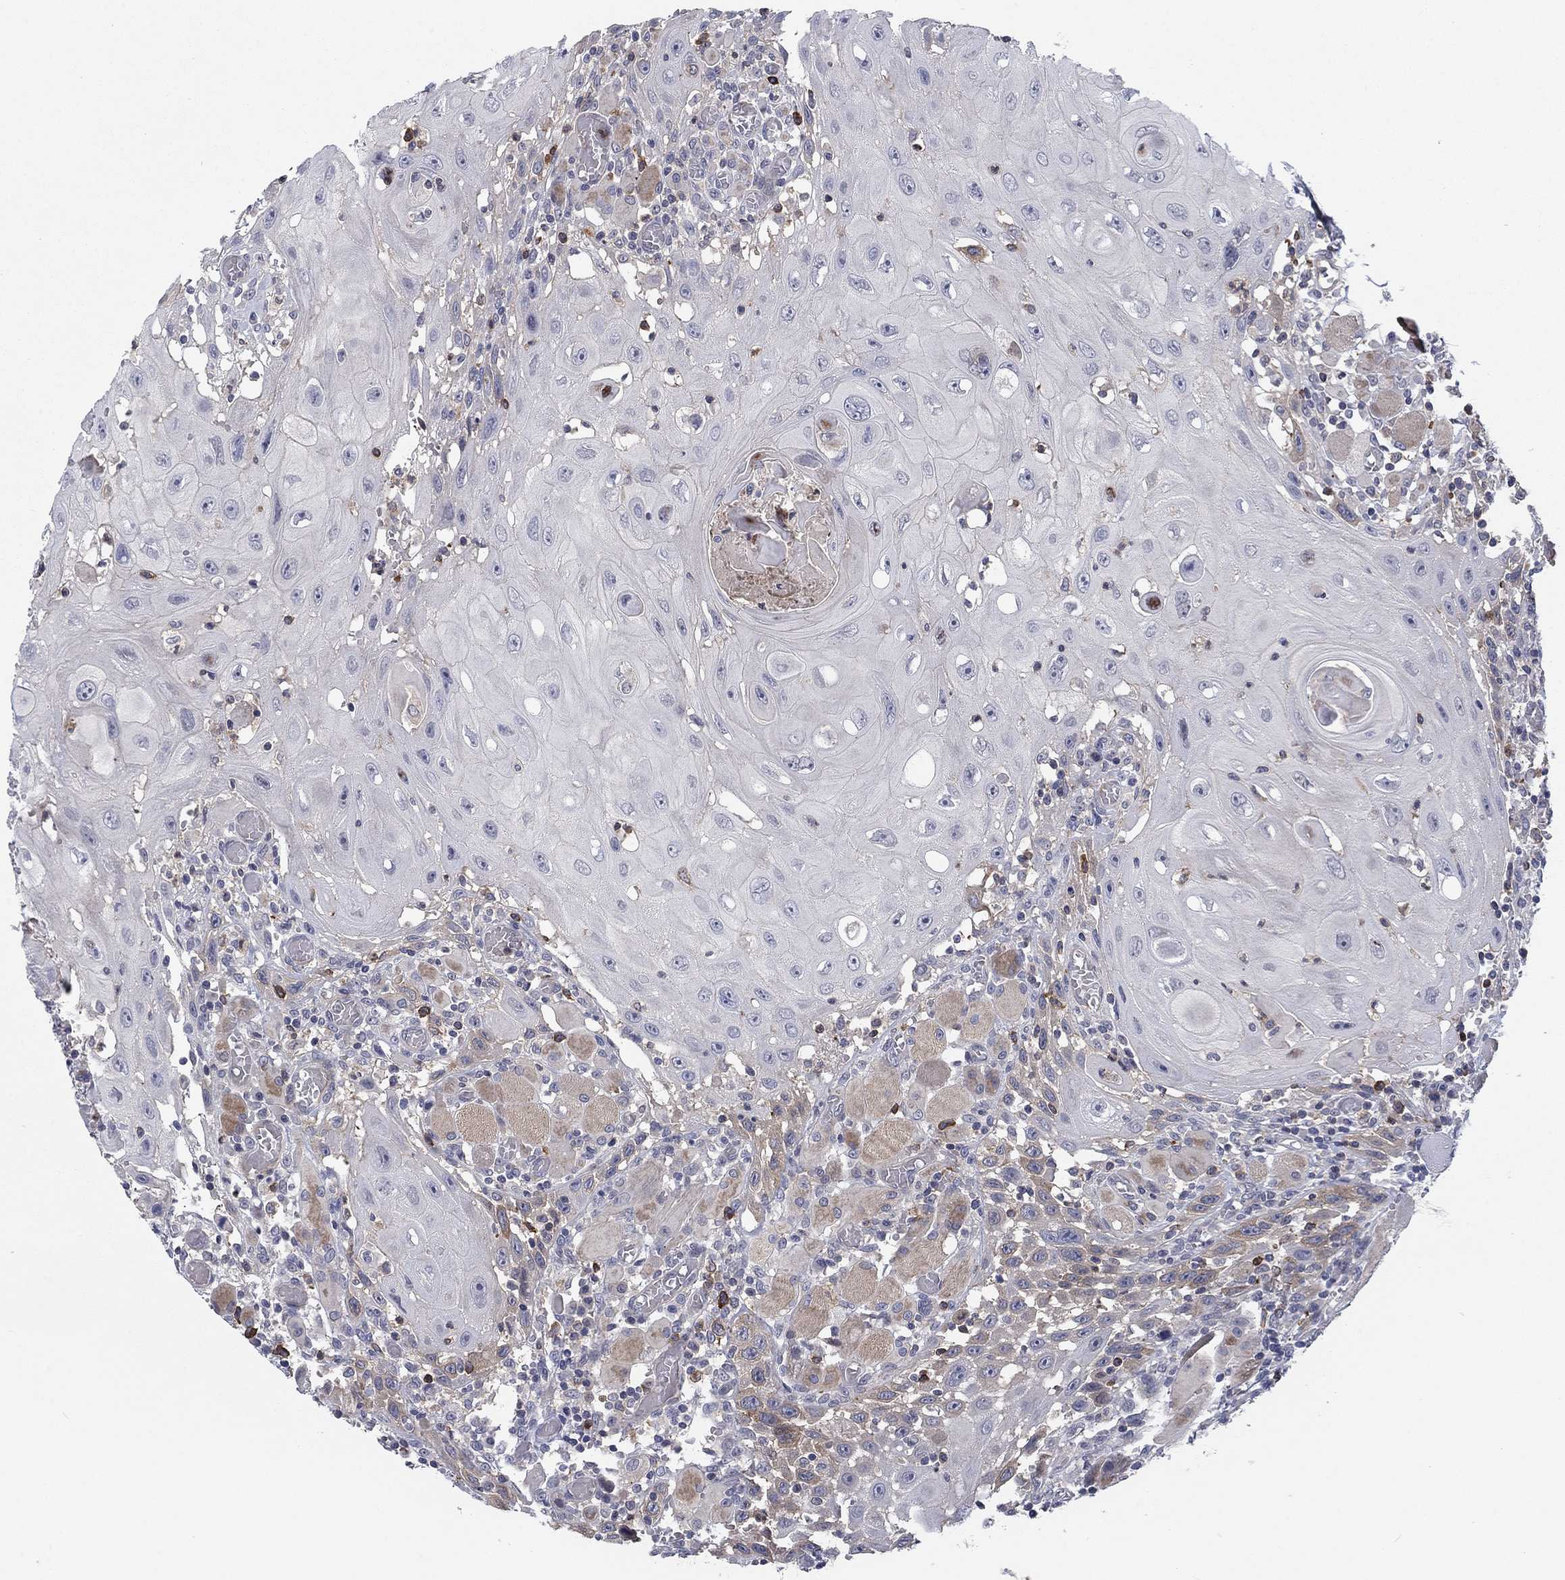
{"staining": {"intensity": "weak", "quantity": "<25%", "location": "cytoplasmic/membranous"}, "tissue": "head and neck cancer", "cell_type": "Tumor cells", "image_type": "cancer", "snomed": [{"axis": "morphology", "description": "Normal tissue, NOS"}, {"axis": "morphology", "description": "Squamous cell carcinoma, NOS"}, {"axis": "topography", "description": "Oral tissue"}, {"axis": "topography", "description": "Head-Neck"}], "caption": "A photomicrograph of head and neck cancer stained for a protein exhibits no brown staining in tumor cells.", "gene": "KIF15", "patient": {"sex": "male", "age": 71}}